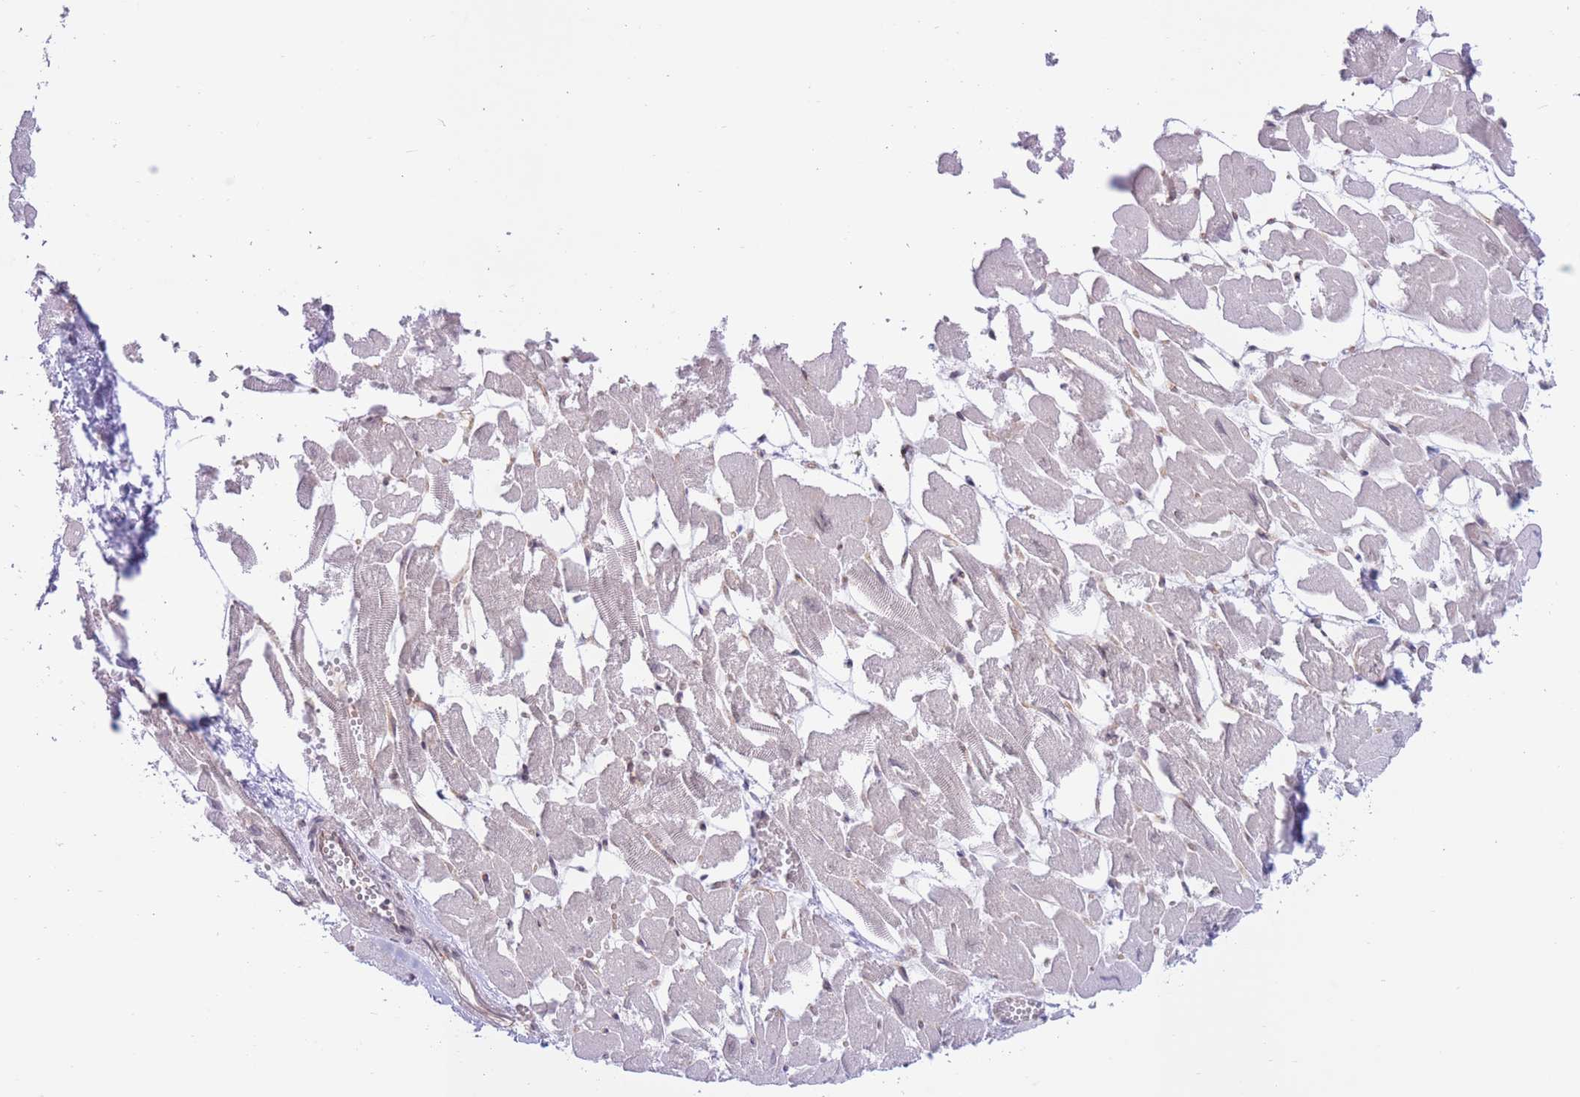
{"staining": {"intensity": "moderate", "quantity": "25%-75%", "location": "cytoplasmic/membranous"}, "tissue": "heart muscle", "cell_type": "Cardiomyocytes", "image_type": "normal", "snomed": [{"axis": "morphology", "description": "Normal tissue, NOS"}, {"axis": "topography", "description": "Heart"}], "caption": "DAB immunohistochemical staining of normal human heart muscle displays moderate cytoplasmic/membranous protein expression in about 25%-75% of cardiomyocytes.", "gene": "MRPS31", "patient": {"sex": "male", "age": 54}}